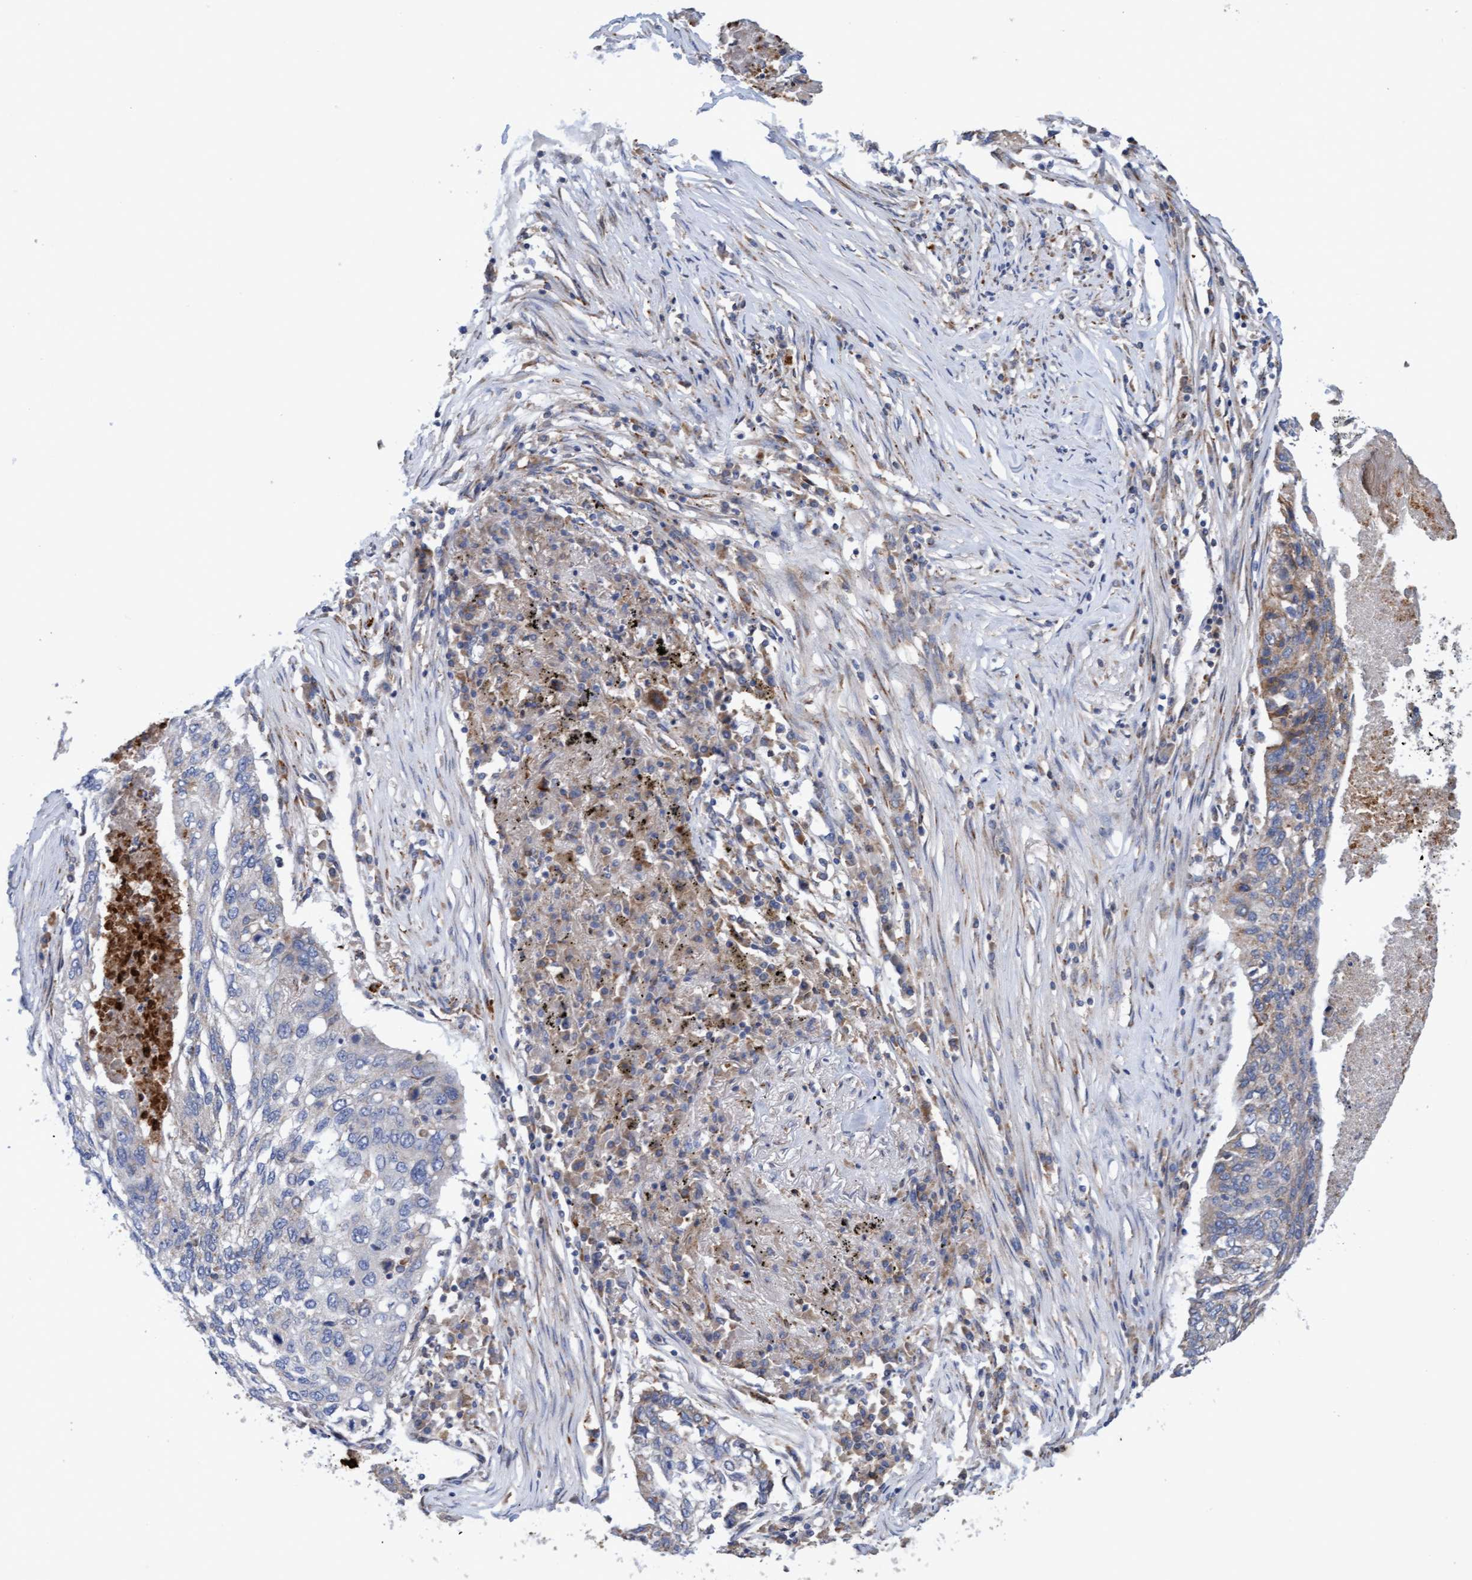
{"staining": {"intensity": "weak", "quantity": "<25%", "location": "cytoplasmic/membranous"}, "tissue": "lung cancer", "cell_type": "Tumor cells", "image_type": "cancer", "snomed": [{"axis": "morphology", "description": "Squamous cell carcinoma, NOS"}, {"axis": "topography", "description": "Lung"}], "caption": "Immunohistochemistry of lung squamous cell carcinoma exhibits no expression in tumor cells.", "gene": "MMP8", "patient": {"sex": "female", "age": 63}}